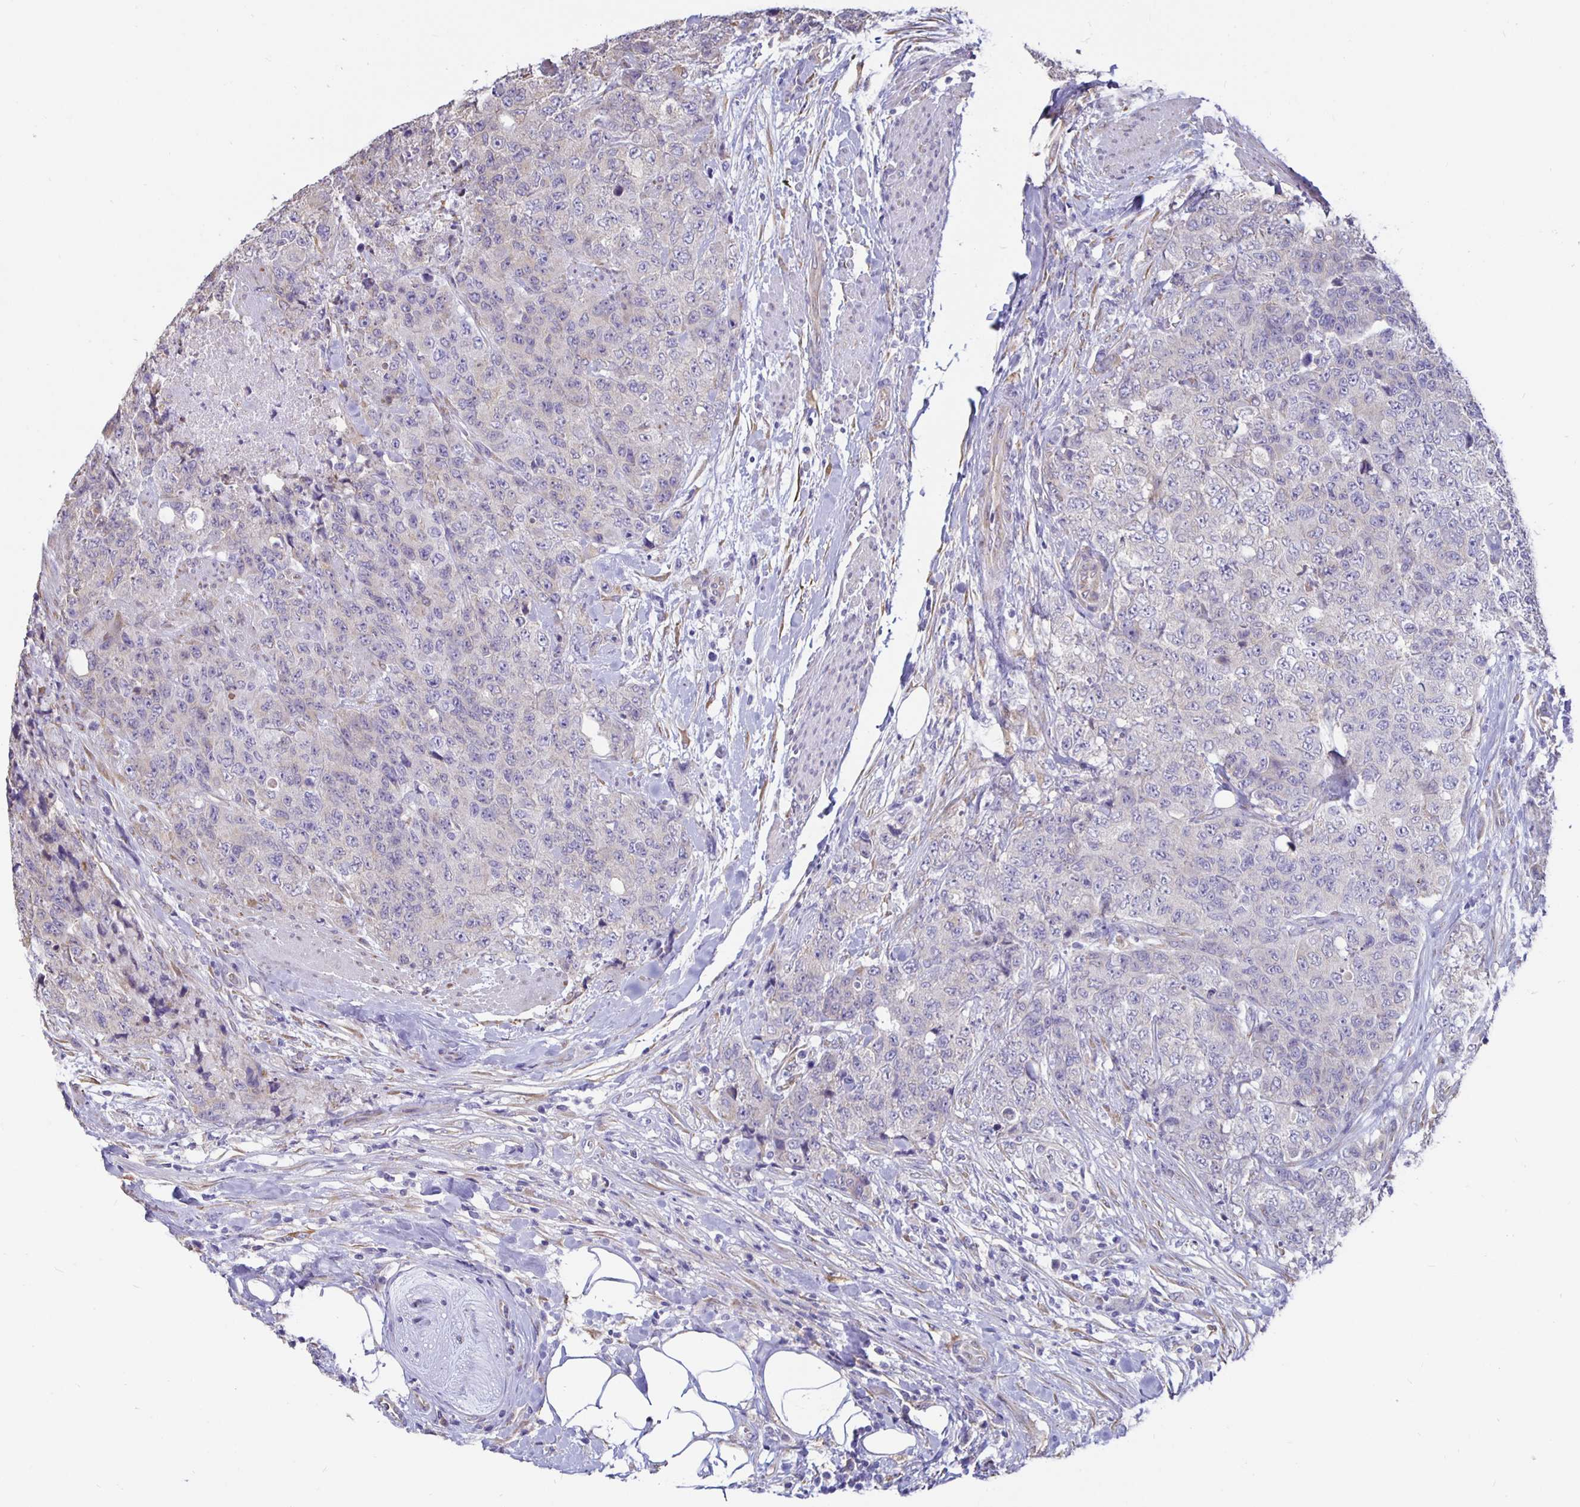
{"staining": {"intensity": "negative", "quantity": "none", "location": "none"}, "tissue": "urothelial cancer", "cell_type": "Tumor cells", "image_type": "cancer", "snomed": [{"axis": "morphology", "description": "Urothelial carcinoma, High grade"}, {"axis": "topography", "description": "Urinary bladder"}], "caption": "High-grade urothelial carcinoma stained for a protein using immunohistochemistry (IHC) demonstrates no staining tumor cells.", "gene": "DNAI2", "patient": {"sex": "female", "age": 78}}